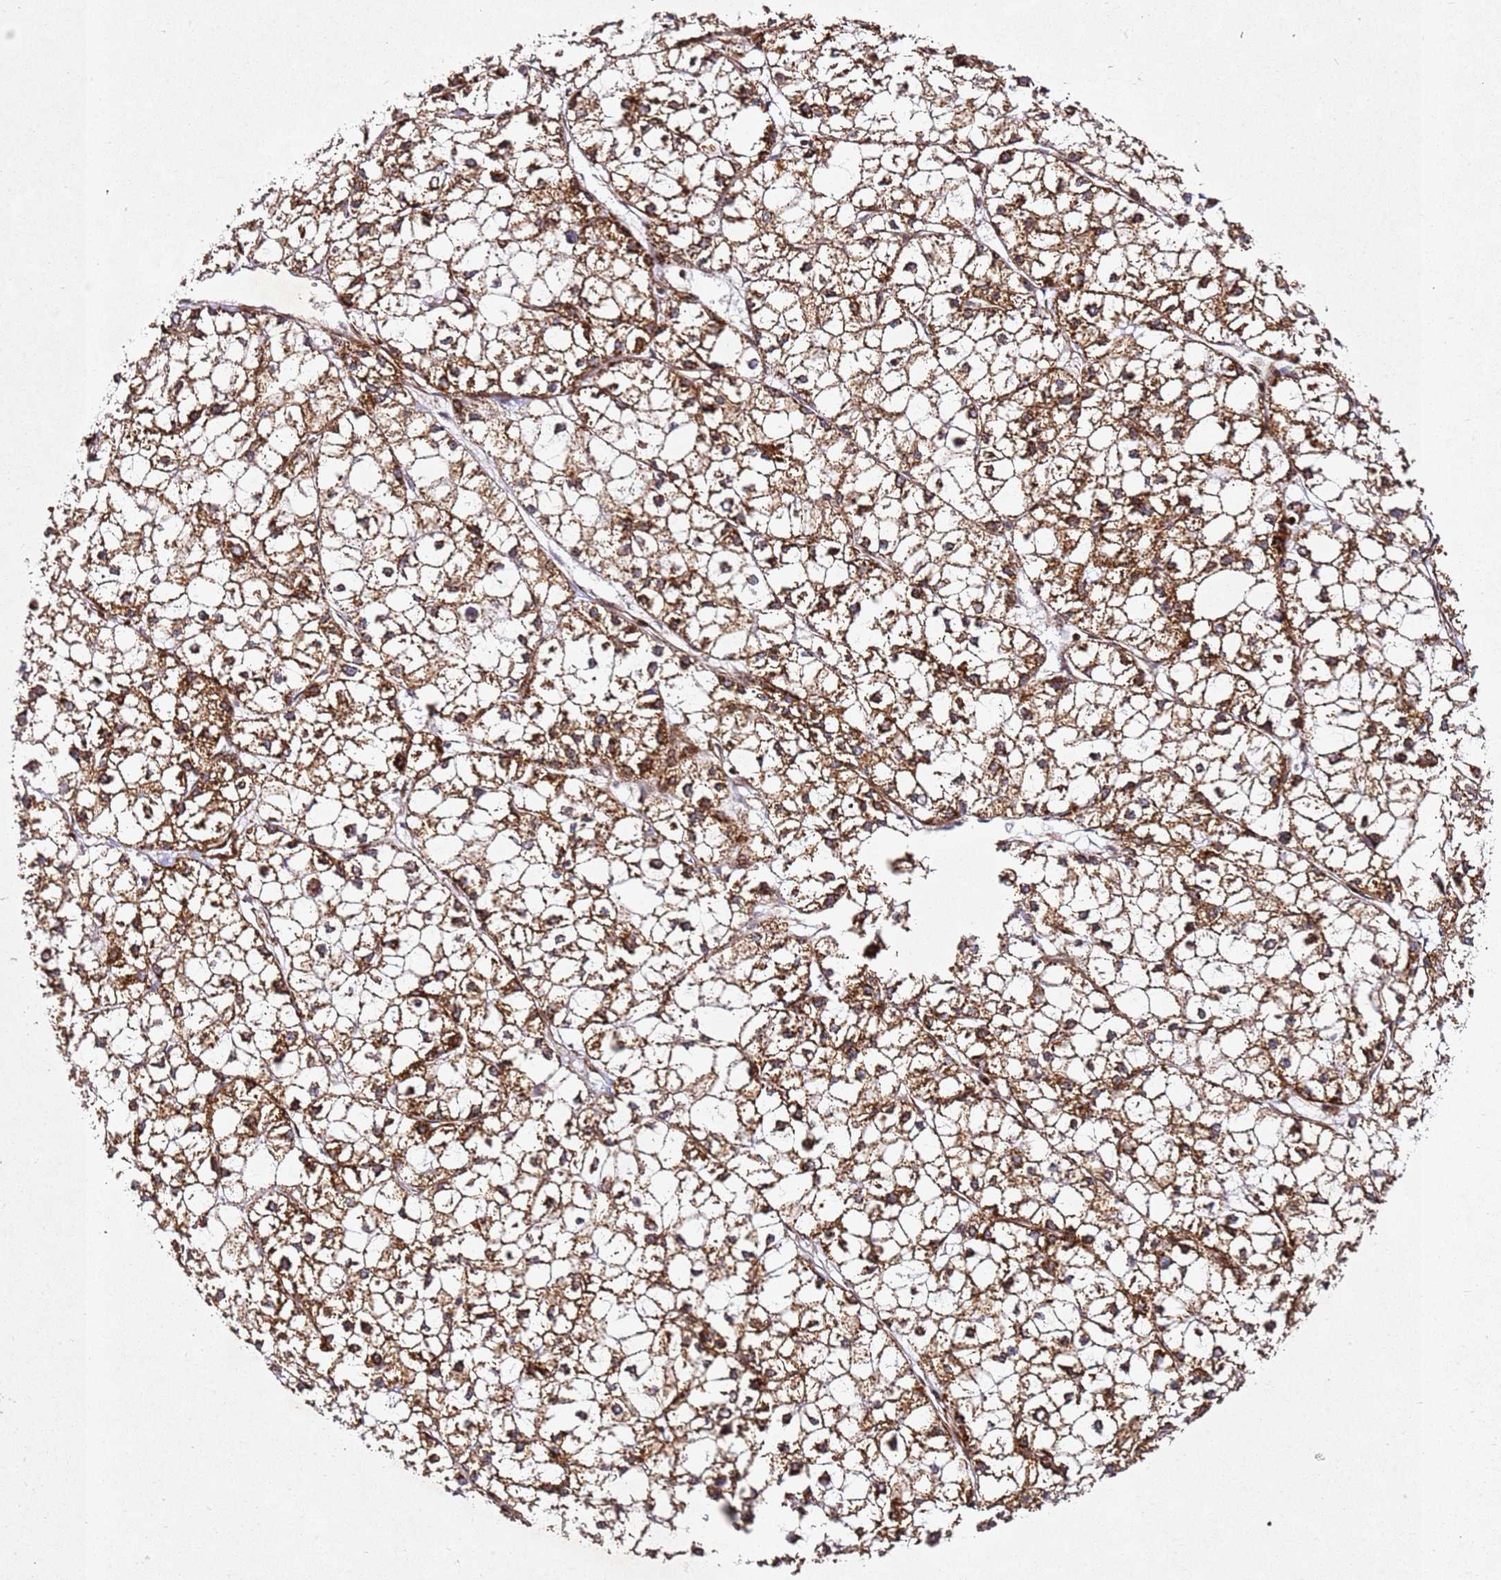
{"staining": {"intensity": "moderate", "quantity": ">75%", "location": "cytoplasmic/membranous"}, "tissue": "liver cancer", "cell_type": "Tumor cells", "image_type": "cancer", "snomed": [{"axis": "morphology", "description": "Carcinoma, Hepatocellular, NOS"}, {"axis": "topography", "description": "Liver"}], "caption": "Liver hepatocellular carcinoma tissue shows moderate cytoplasmic/membranous positivity in about >75% of tumor cells", "gene": "ZNF296", "patient": {"sex": "female", "age": 43}}